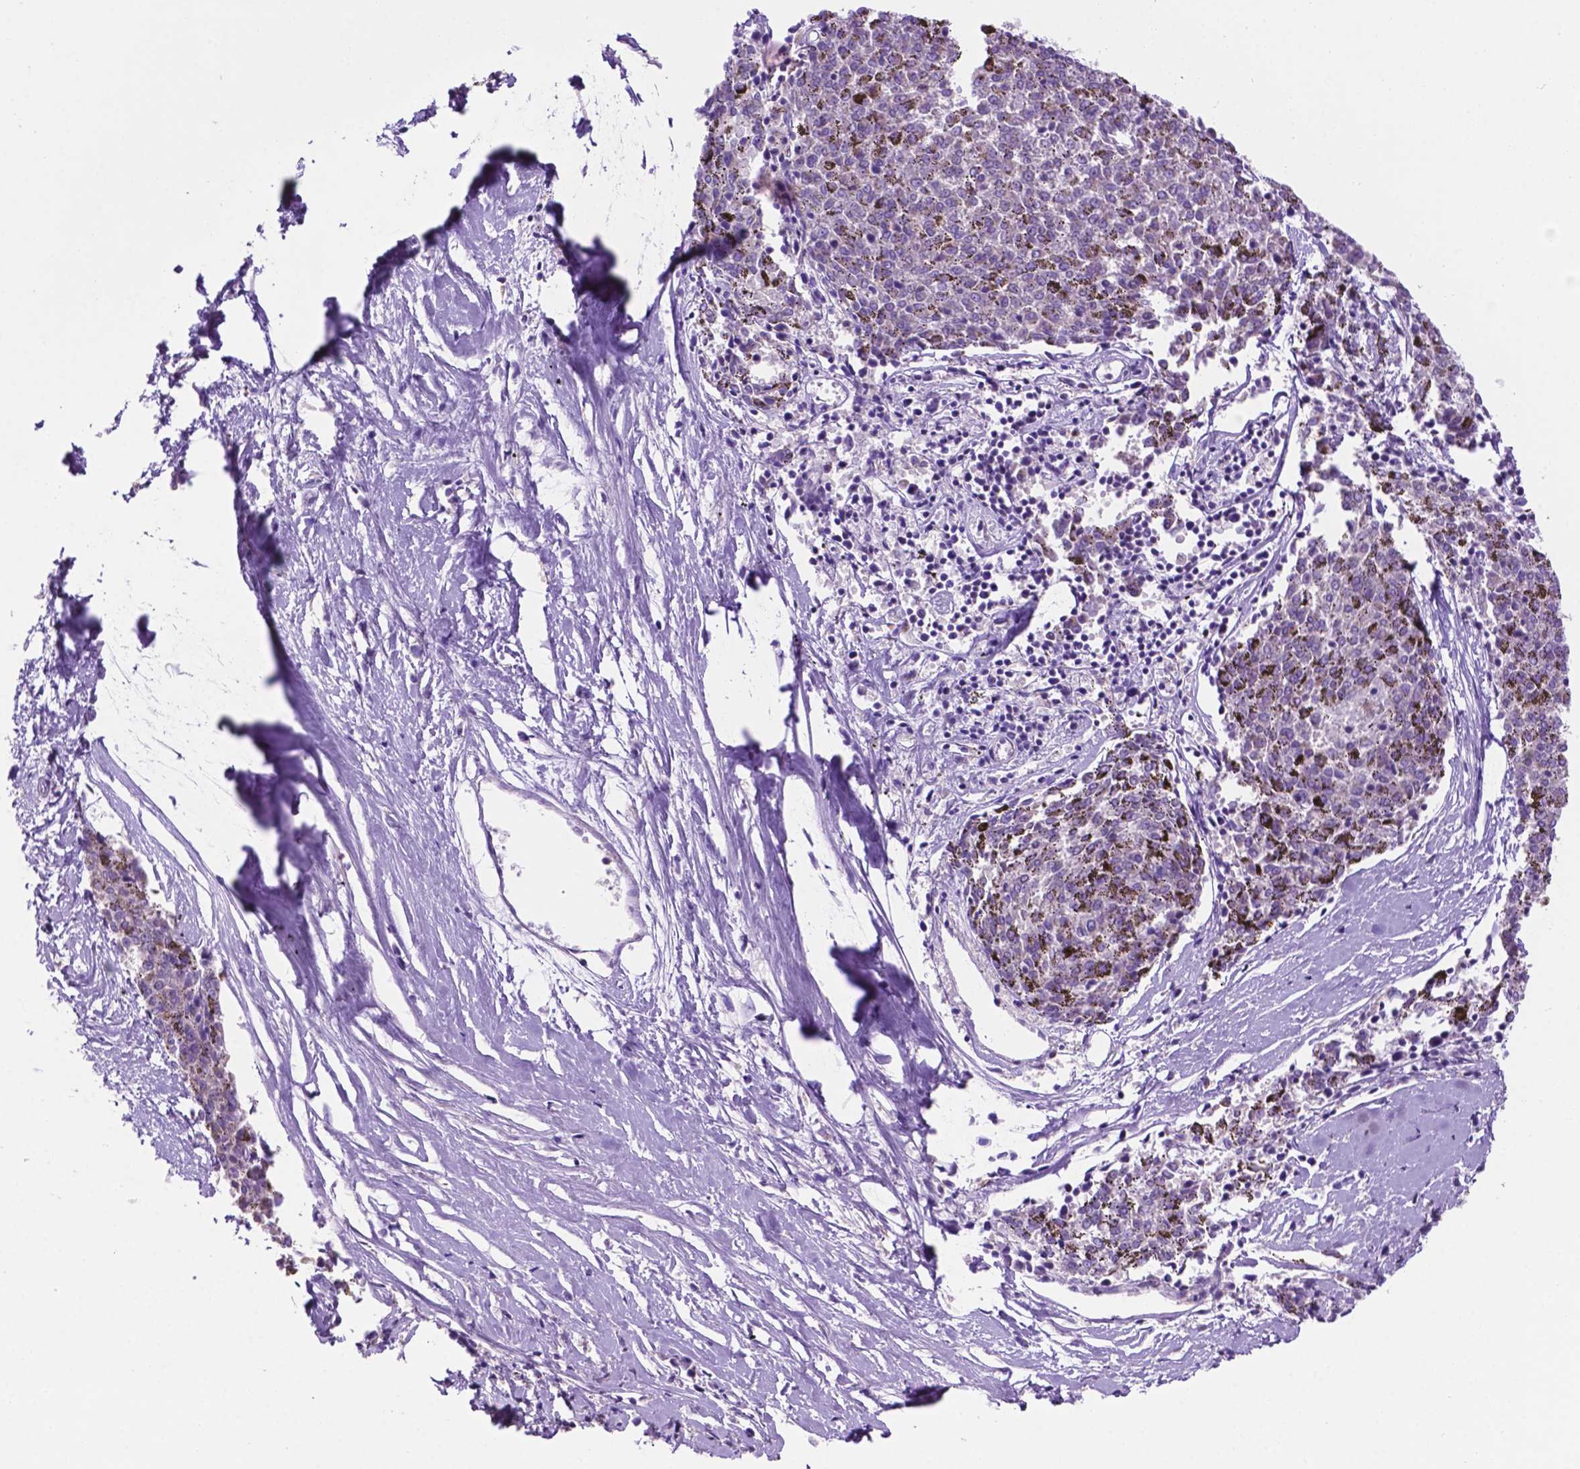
{"staining": {"intensity": "negative", "quantity": "none", "location": "none"}, "tissue": "melanoma", "cell_type": "Tumor cells", "image_type": "cancer", "snomed": [{"axis": "morphology", "description": "Malignant melanoma, NOS"}, {"axis": "topography", "description": "Skin"}], "caption": "Immunohistochemistry (IHC) image of neoplastic tissue: human malignant melanoma stained with DAB (3,3'-diaminobenzidine) exhibits no significant protein staining in tumor cells.", "gene": "PHYHIP", "patient": {"sex": "female", "age": 72}}